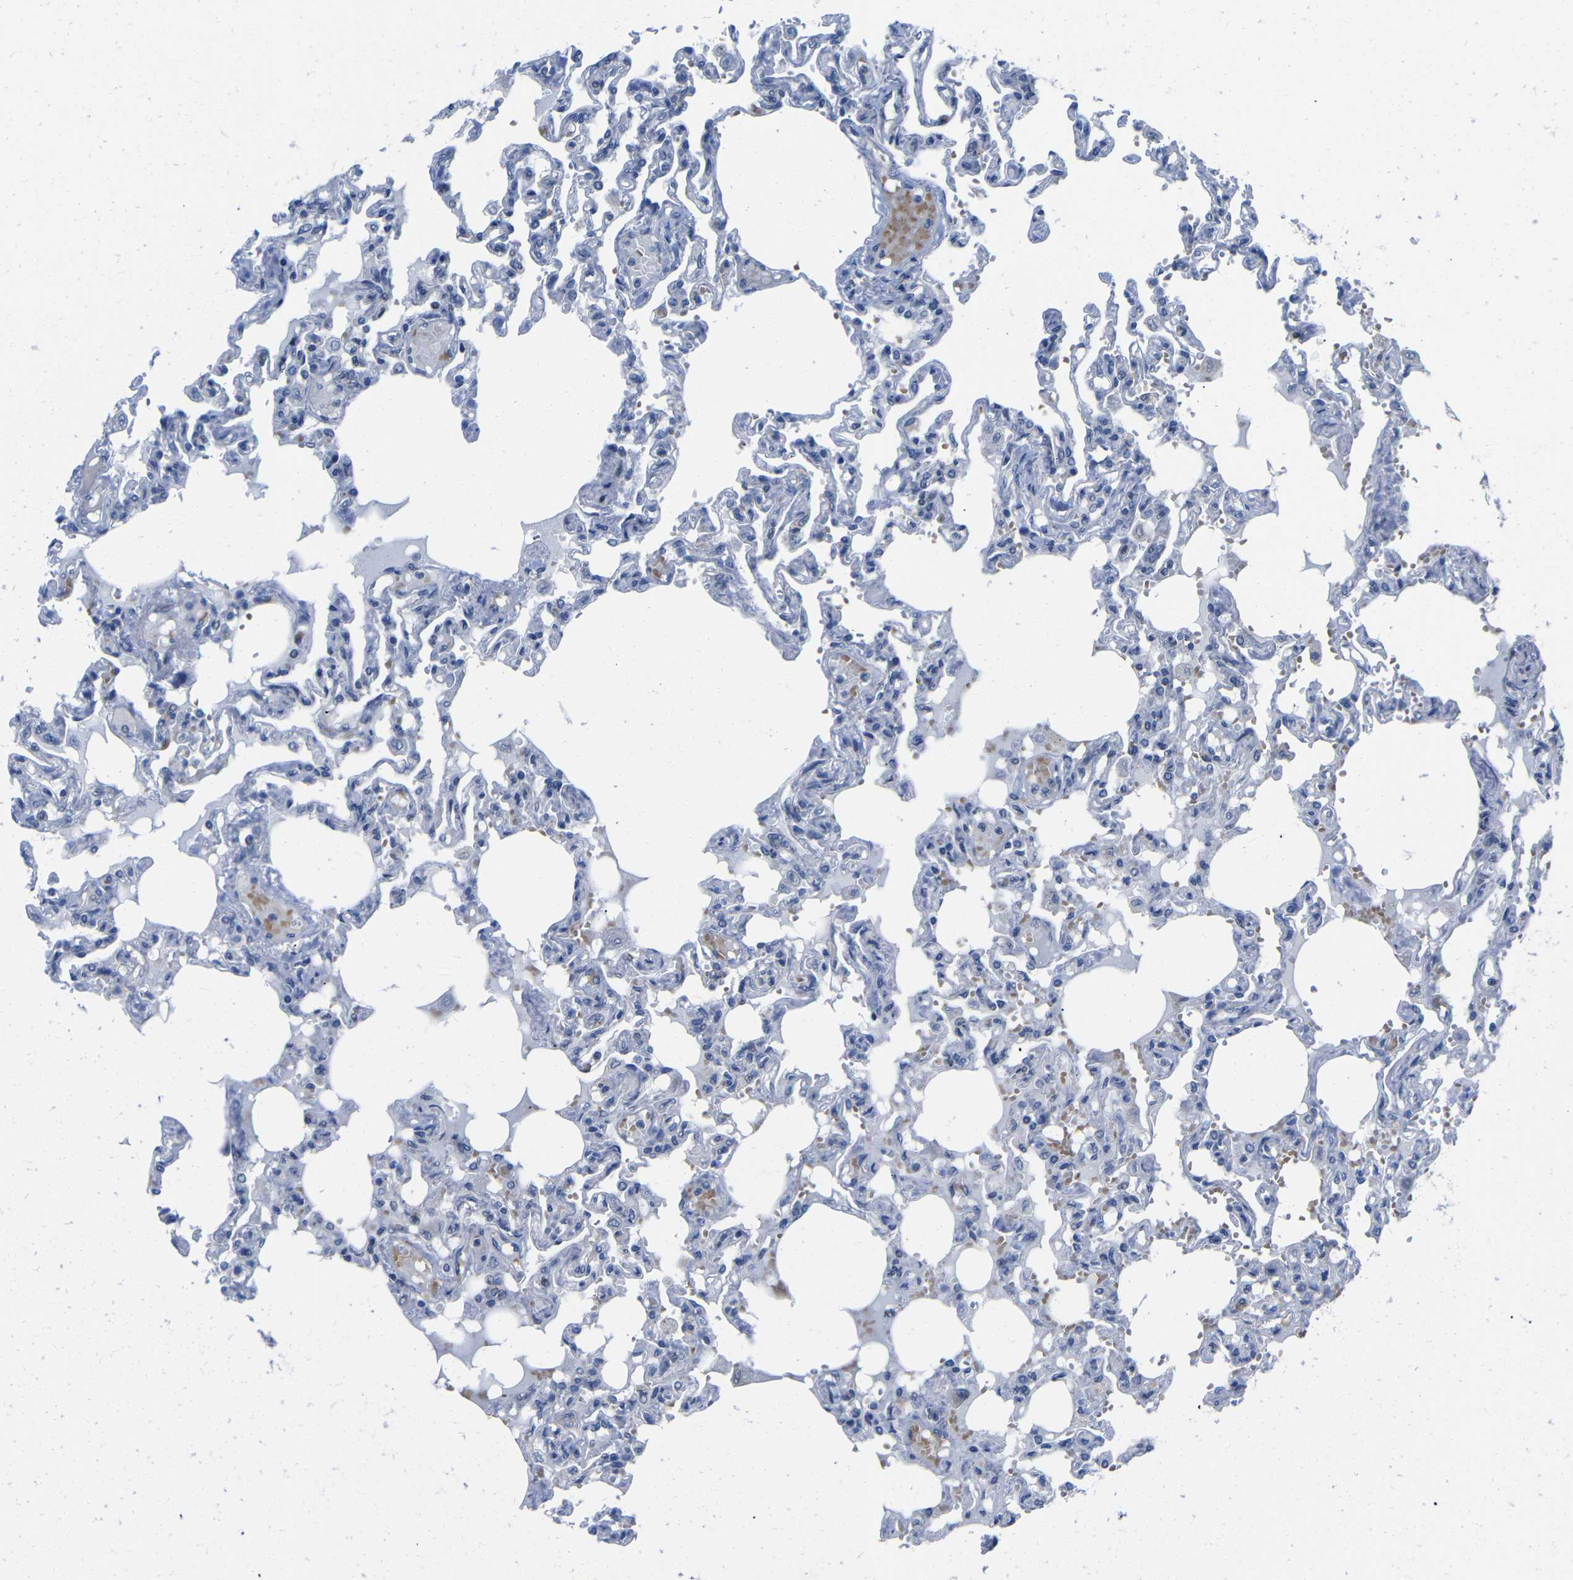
{"staining": {"intensity": "negative", "quantity": "none", "location": "none"}, "tissue": "lung", "cell_type": "Alveolar cells", "image_type": "normal", "snomed": [{"axis": "morphology", "description": "Normal tissue, NOS"}, {"axis": "topography", "description": "Lung"}], "caption": "Immunohistochemical staining of normal human lung demonstrates no significant staining in alveolar cells.", "gene": "CMTM1", "patient": {"sex": "male", "age": 21}}